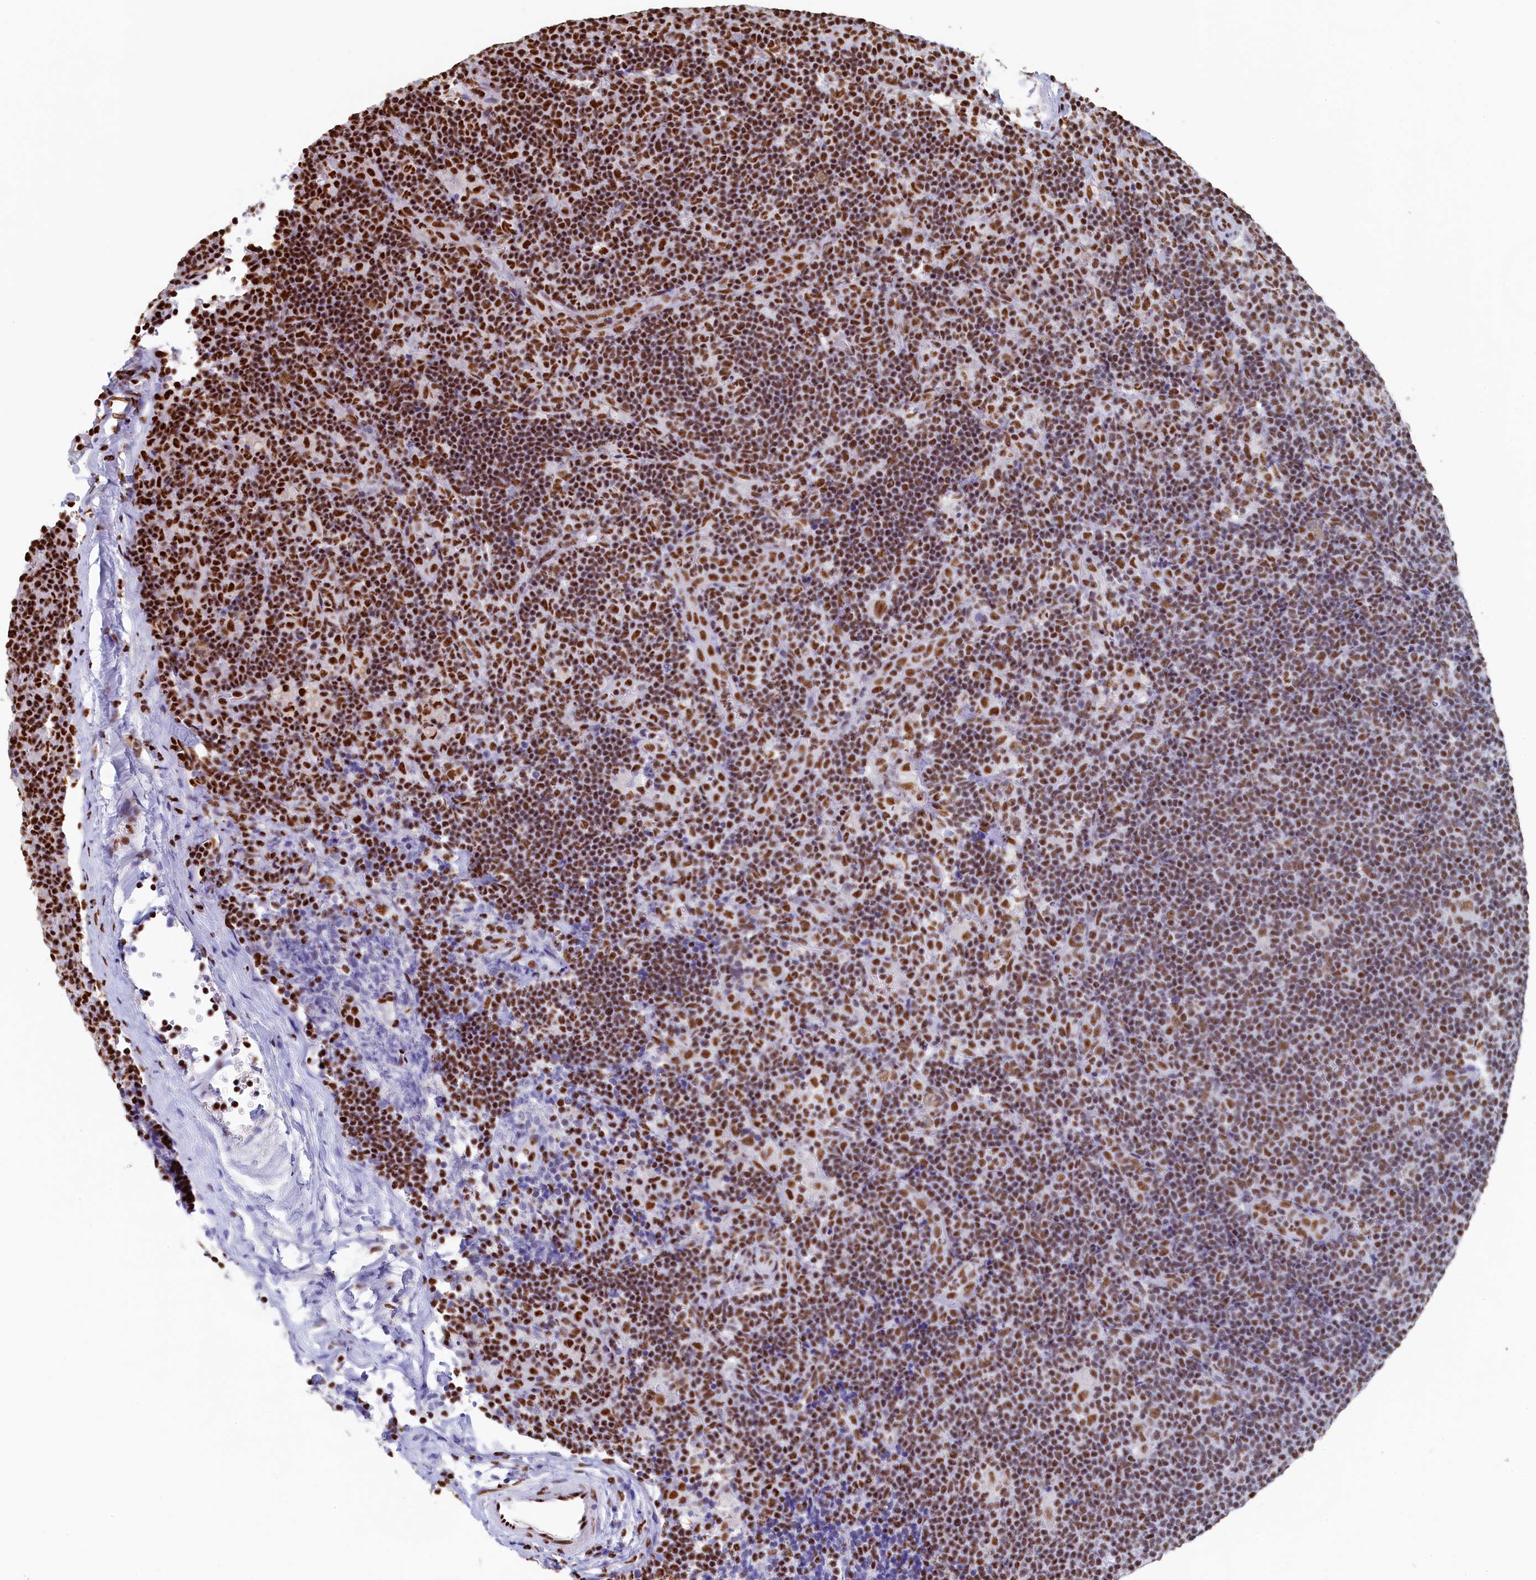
{"staining": {"intensity": "moderate", "quantity": "25%-75%", "location": "nuclear"}, "tissue": "lymphoma", "cell_type": "Tumor cells", "image_type": "cancer", "snomed": [{"axis": "morphology", "description": "Hodgkin's disease, NOS"}, {"axis": "topography", "description": "Lymph node"}], "caption": "Immunohistochemistry of Hodgkin's disease displays medium levels of moderate nuclear staining in approximately 25%-75% of tumor cells.", "gene": "MOSPD3", "patient": {"sex": "female", "age": 57}}